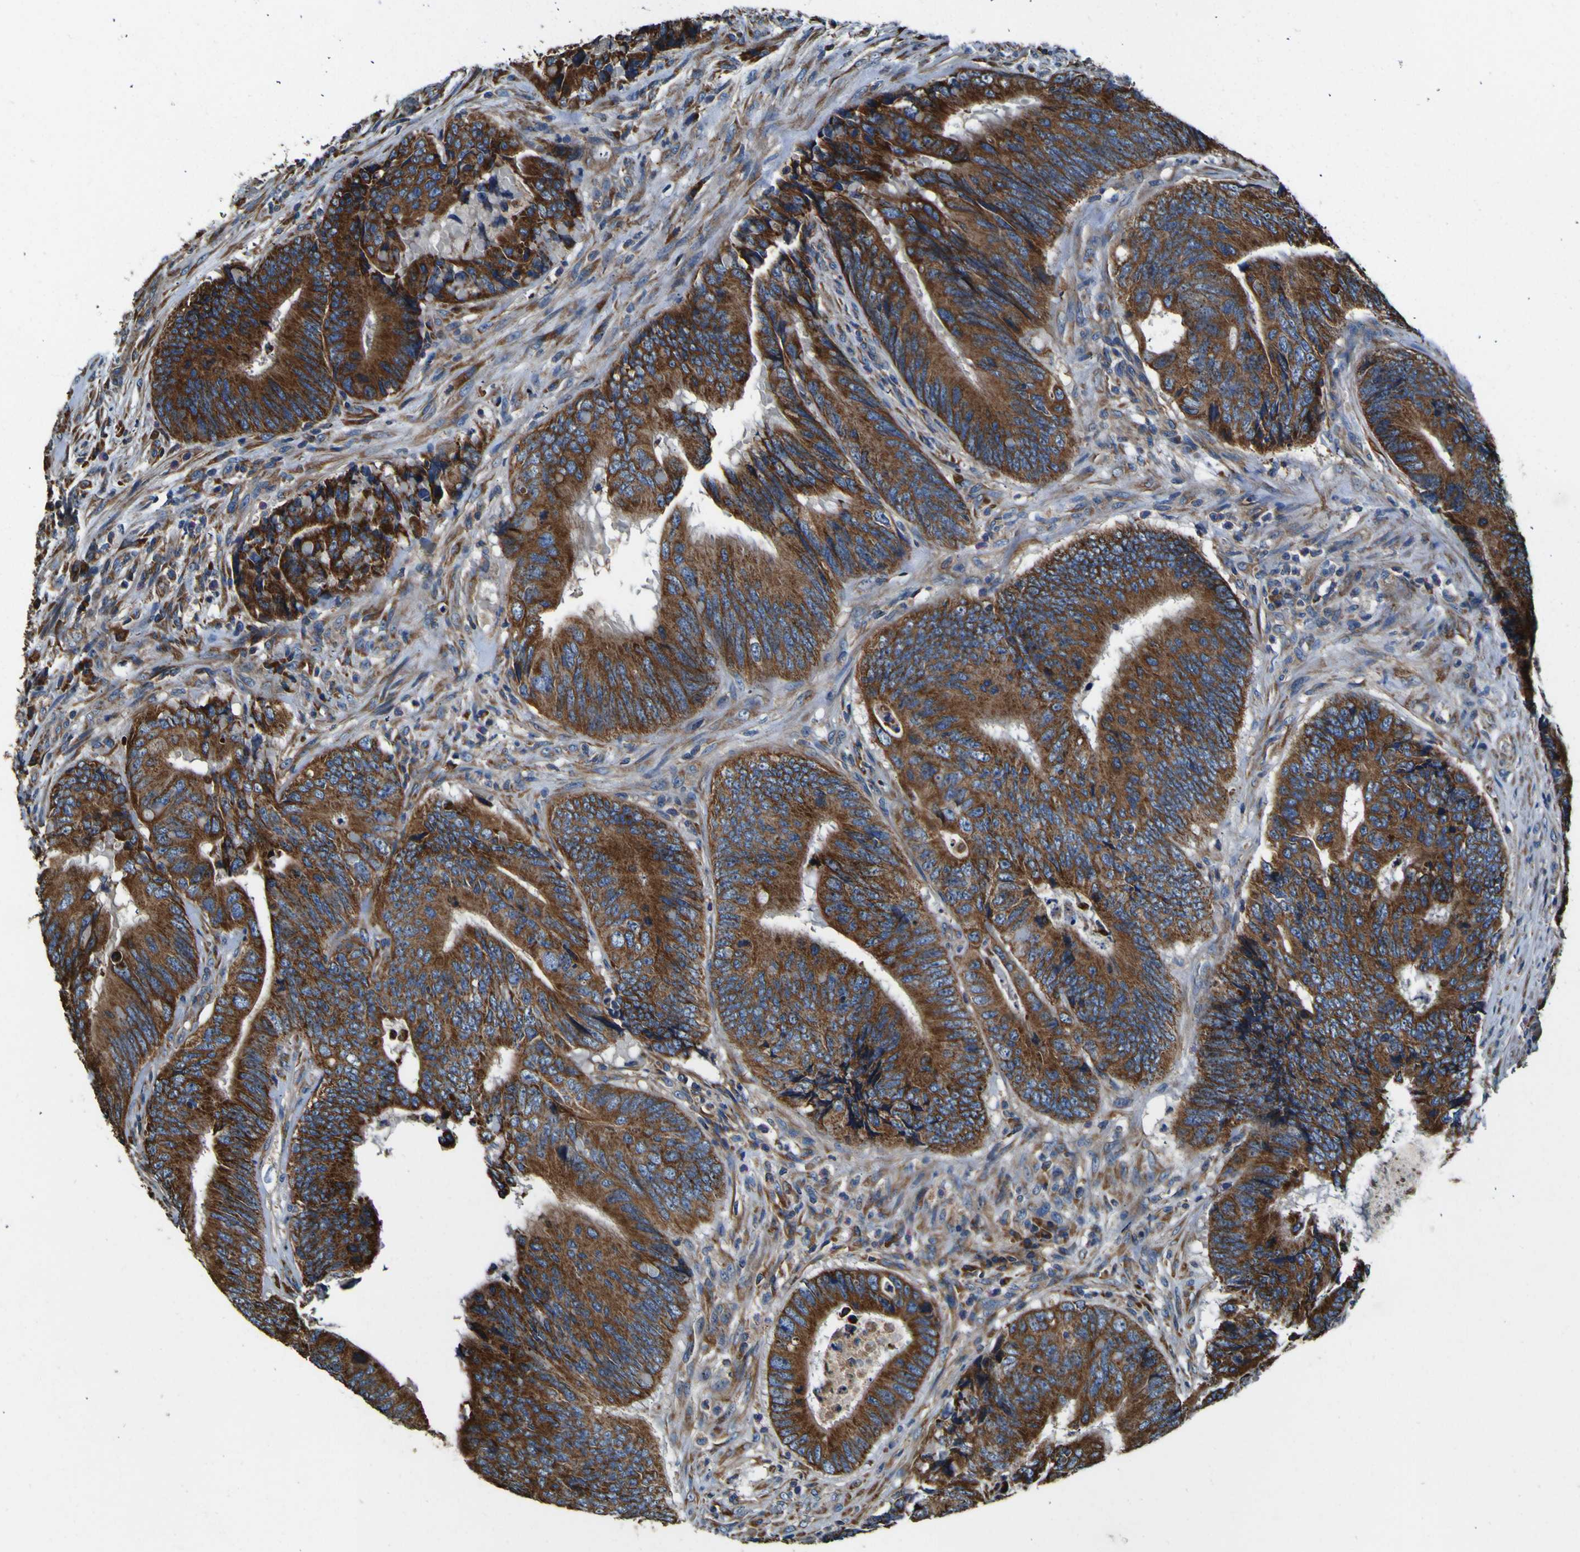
{"staining": {"intensity": "strong", "quantity": ">75%", "location": "cytoplasmic/membranous"}, "tissue": "colorectal cancer", "cell_type": "Tumor cells", "image_type": "cancer", "snomed": [{"axis": "morphology", "description": "Normal tissue, NOS"}, {"axis": "morphology", "description": "Adenocarcinoma, NOS"}, {"axis": "topography", "description": "Colon"}], "caption": "Immunohistochemical staining of human adenocarcinoma (colorectal) displays high levels of strong cytoplasmic/membranous expression in approximately >75% of tumor cells.", "gene": "INPP5A", "patient": {"sex": "male", "age": 56}}